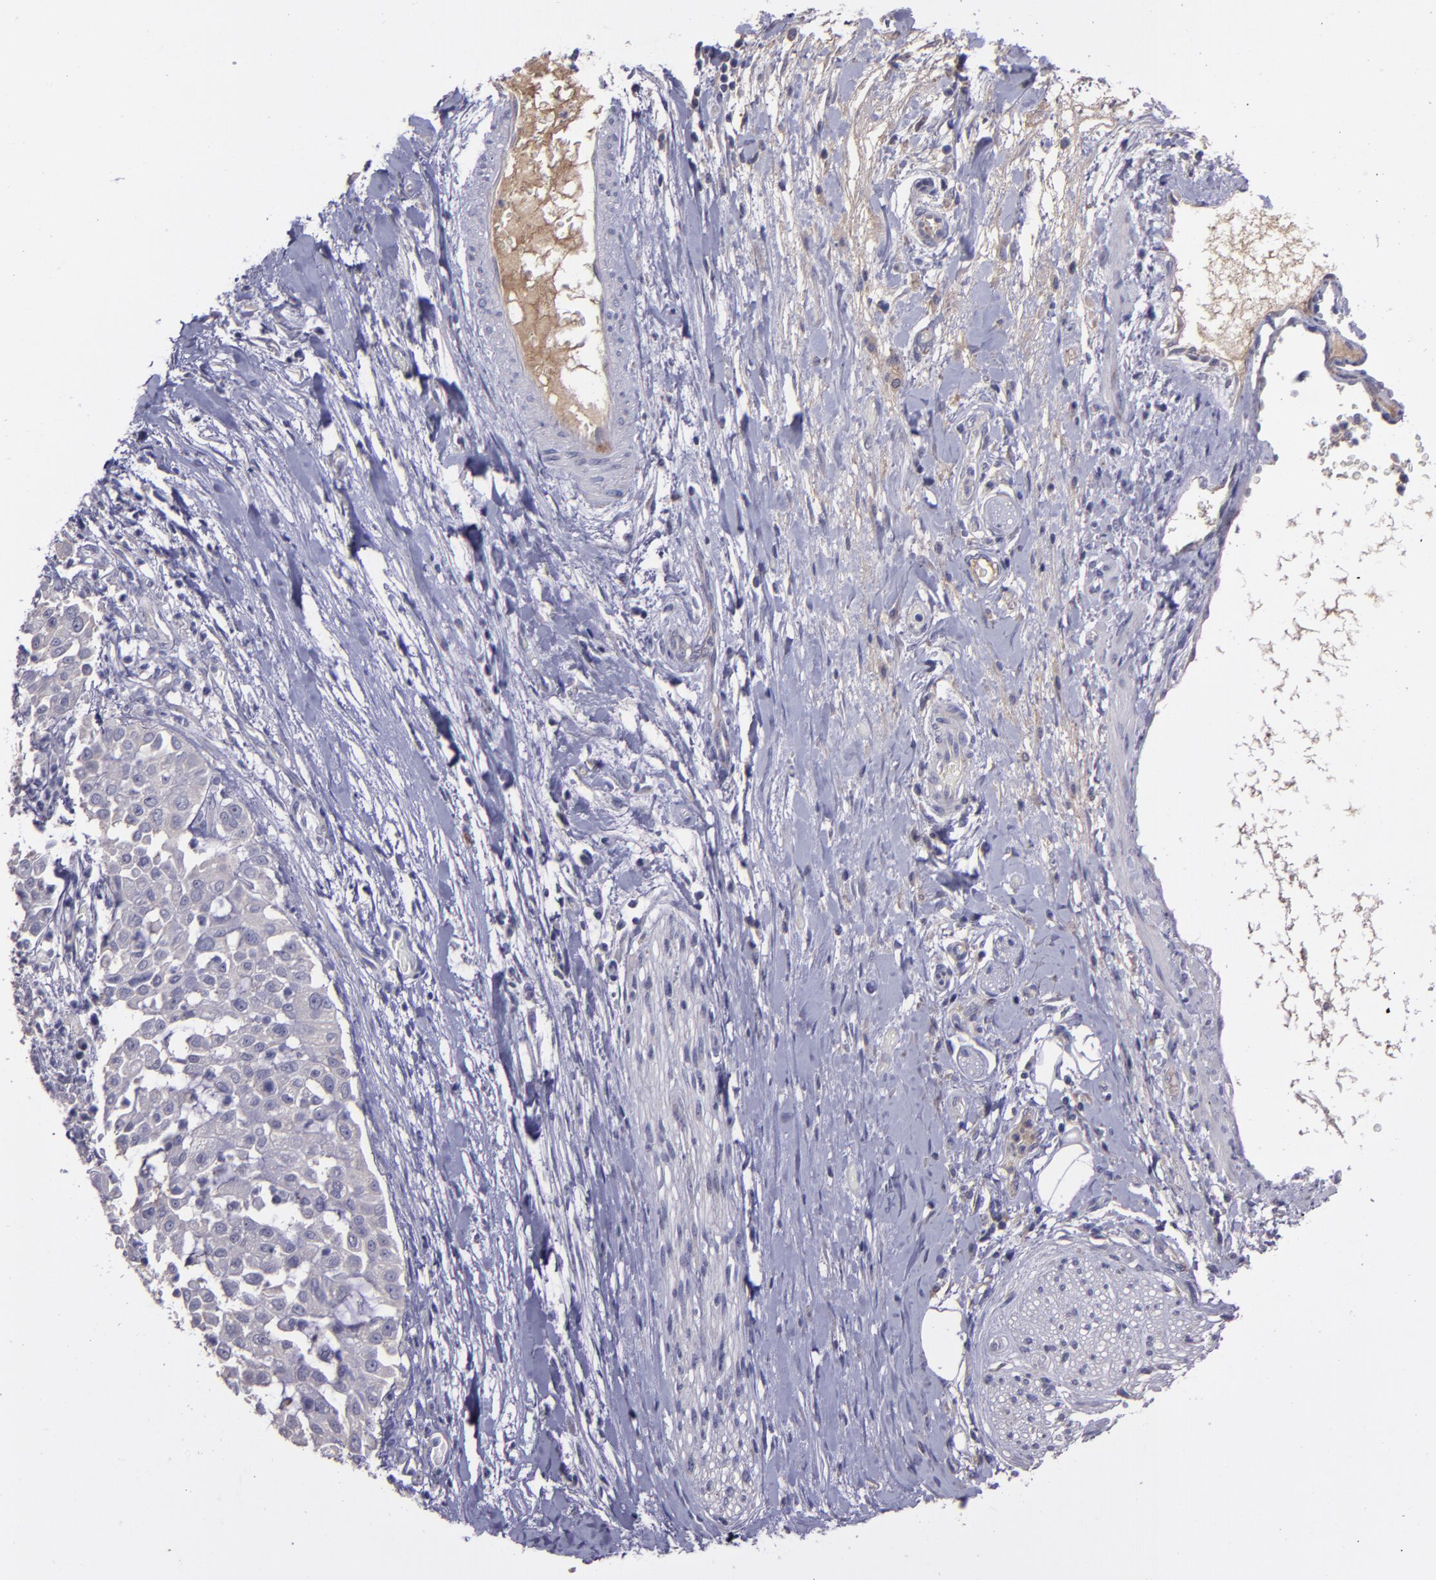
{"staining": {"intensity": "negative", "quantity": "none", "location": "none"}, "tissue": "pancreatic cancer", "cell_type": "Tumor cells", "image_type": "cancer", "snomed": [{"axis": "morphology", "description": "Adenocarcinoma, NOS"}, {"axis": "topography", "description": "Pancreas"}], "caption": "Pancreatic adenocarcinoma stained for a protein using IHC displays no staining tumor cells.", "gene": "MASP1", "patient": {"sex": "female", "age": 52}}